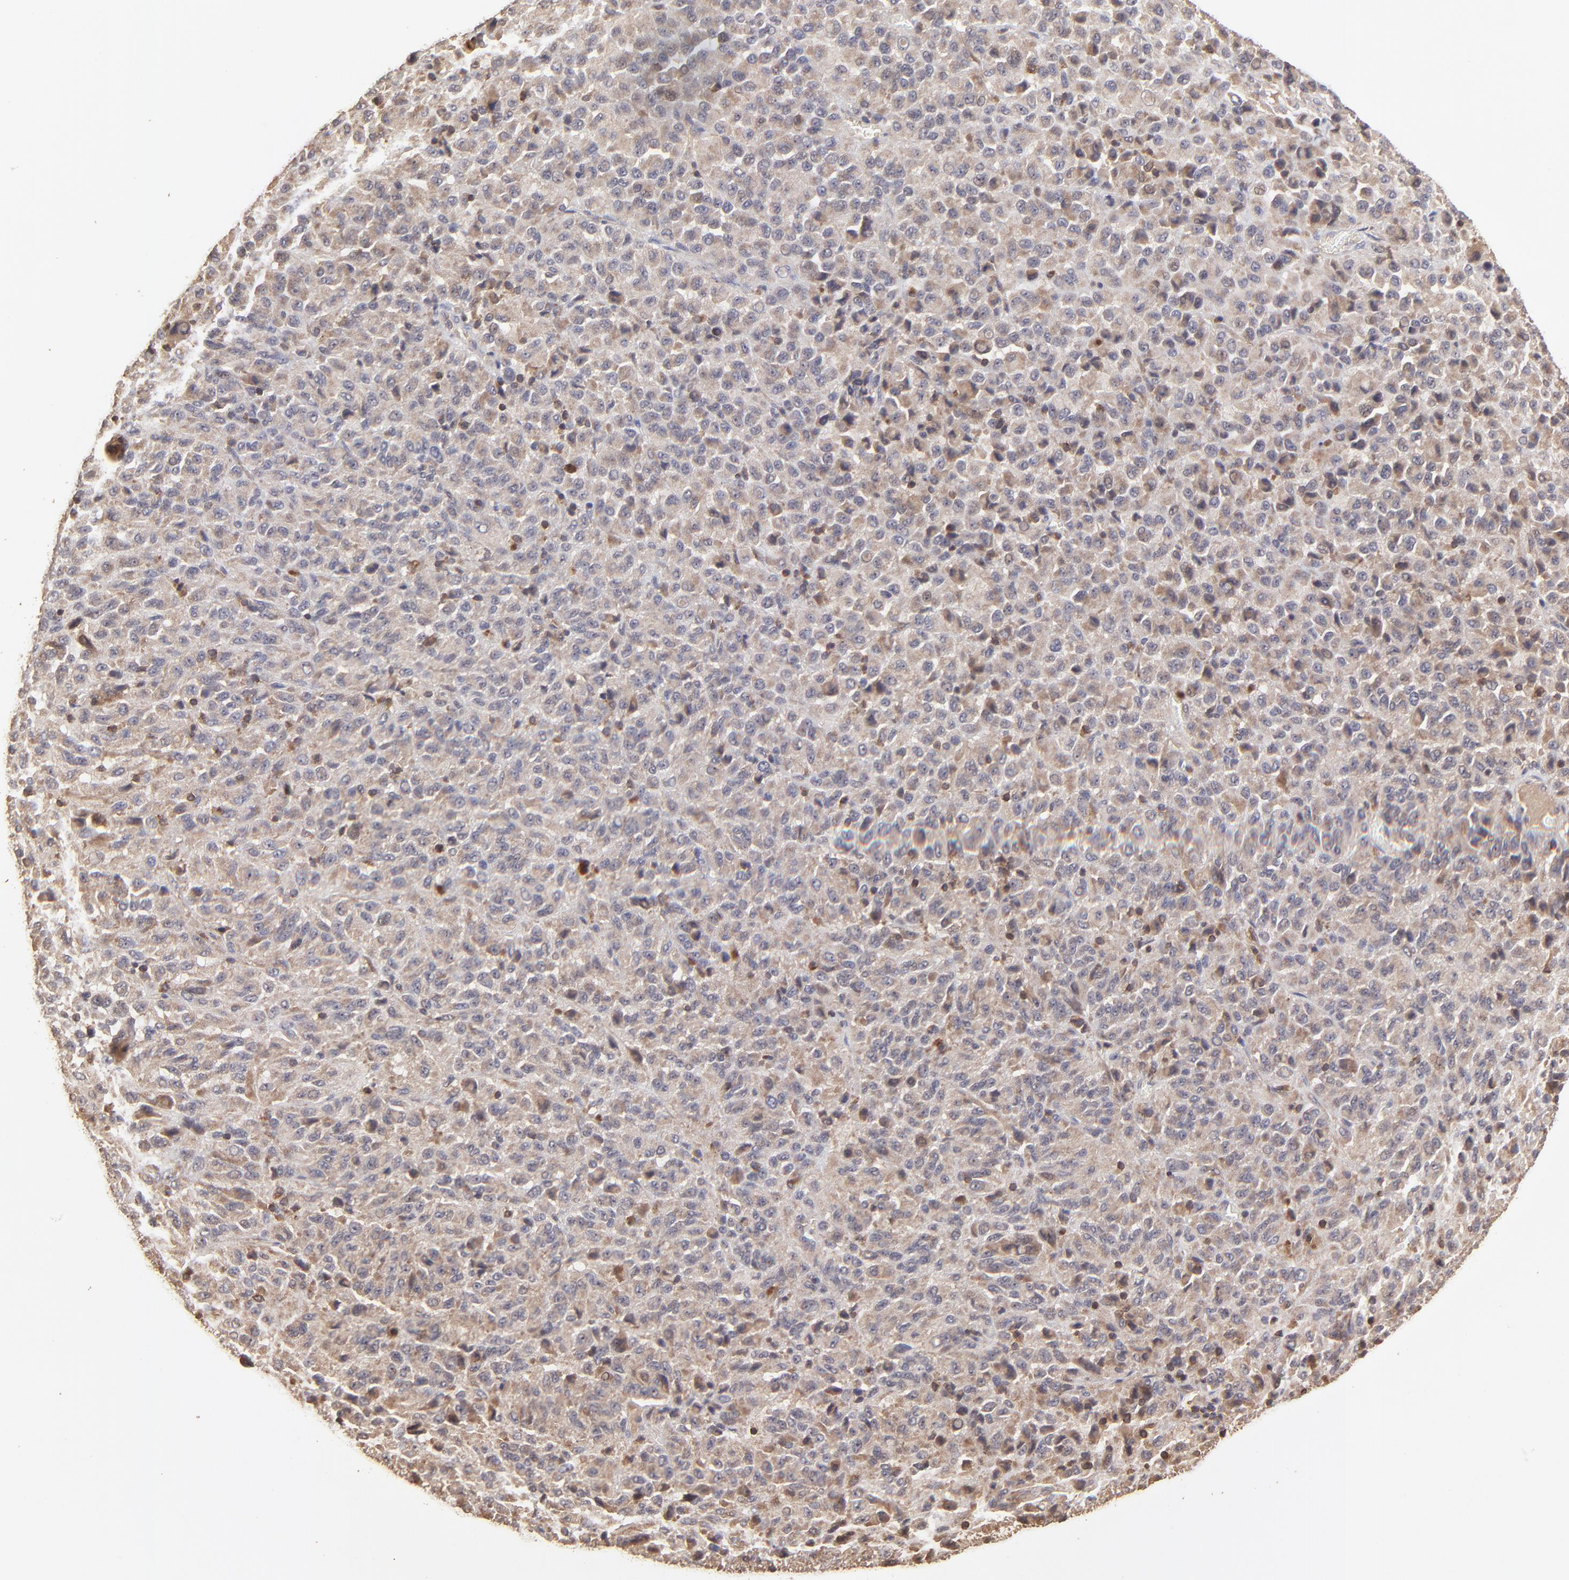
{"staining": {"intensity": "moderate", "quantity": ">75%", "location": "cytoplasmic/membranous"}, "tissue": "melanoma", "cell_type": "Tumor cells", "image_type": "cancer", "snomed": [{"axis": "morphology", "description": "Malignant melanoma, Metastatic site"}, {"axis": "topography", "description": "Lung"}], "caption": "Moderate cytoplasmic/membranous positivity is present in about >75% of tumor cells in malignant melanoma (metastatic site). Ihc stains the protein of interest in brown and the nuclei are stained blue.", "gene": "STON2", "patient": {"sex": "male", "age": 64}}